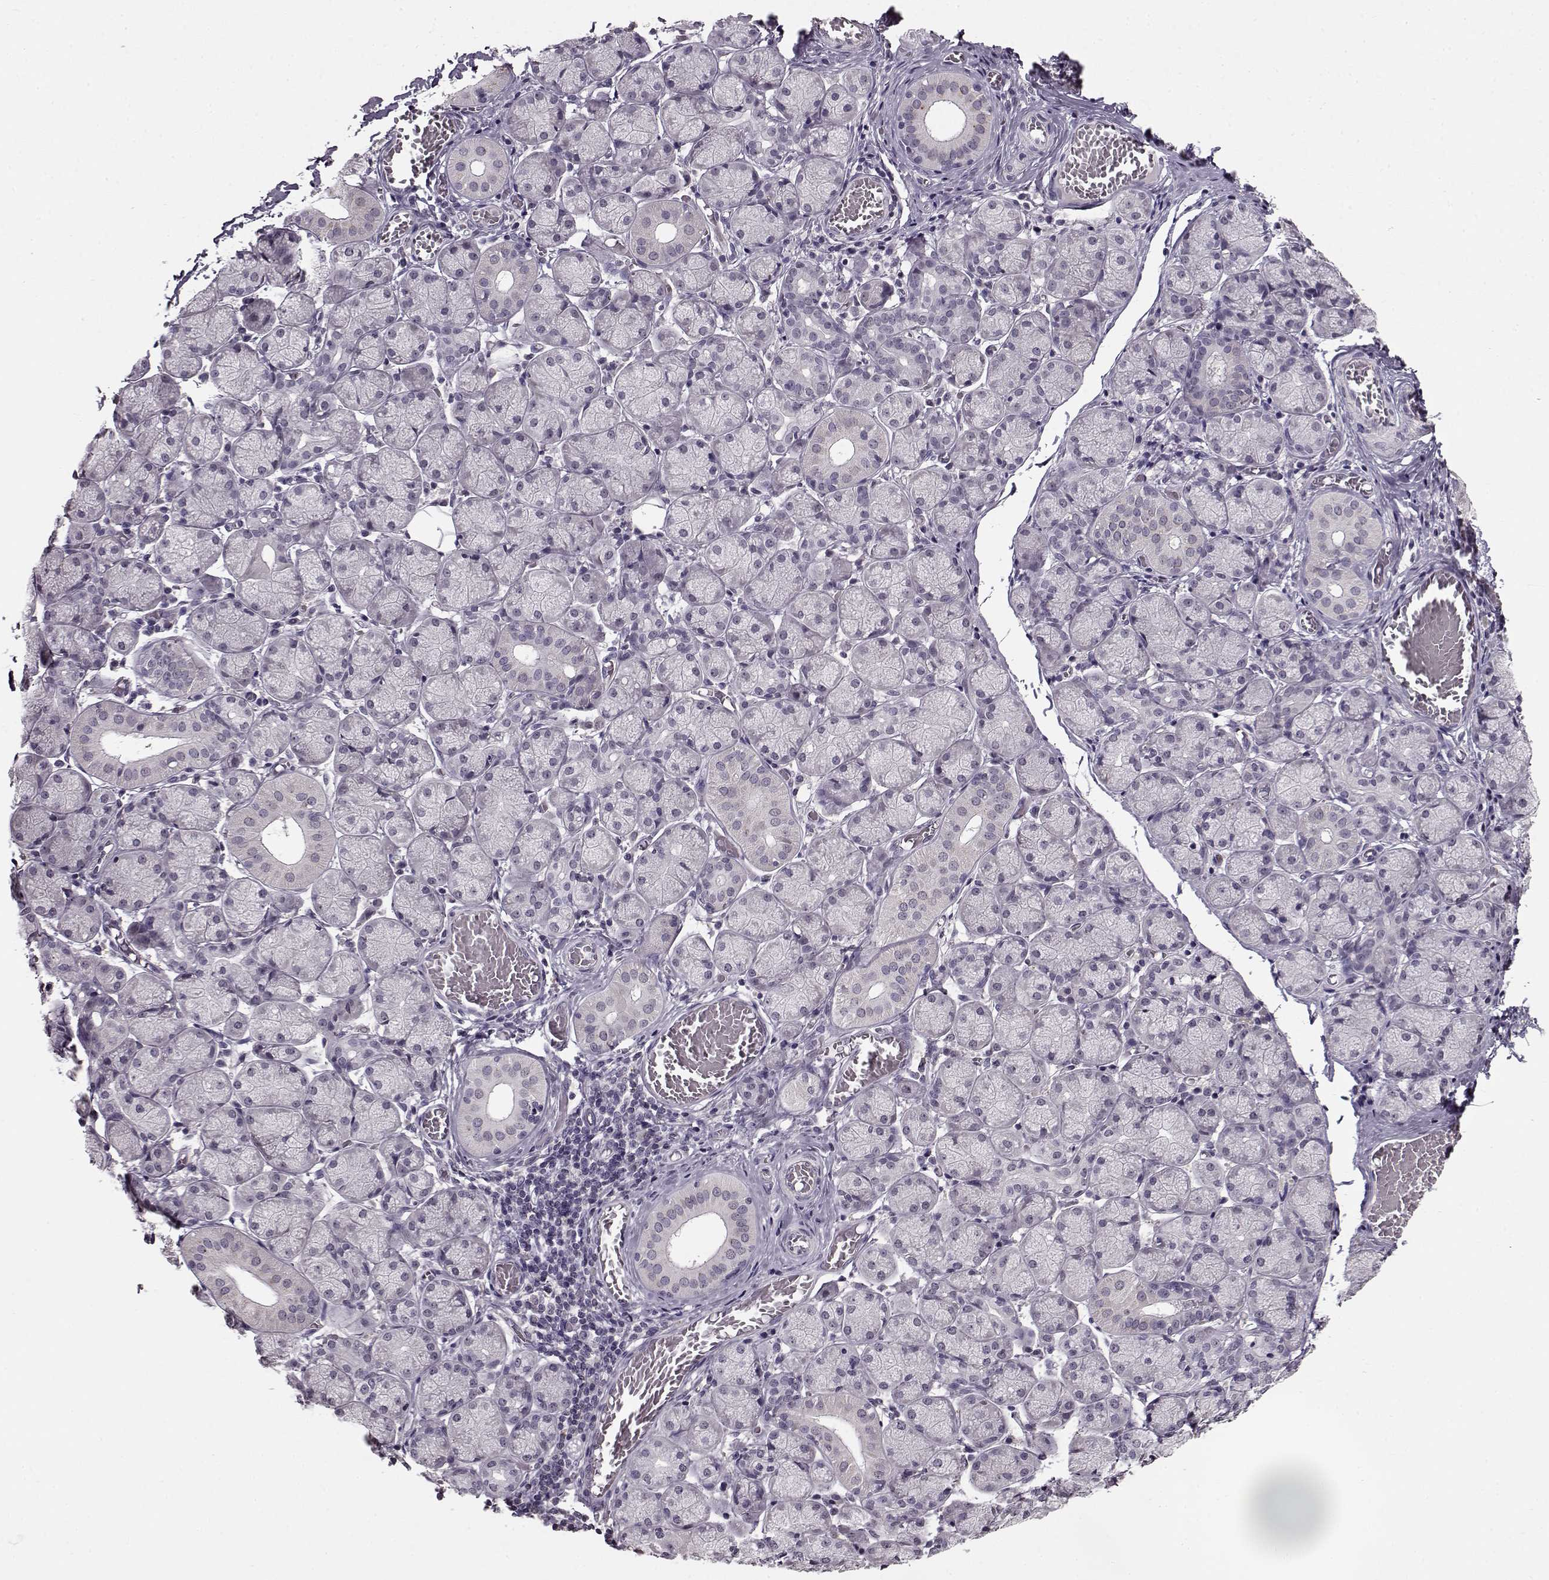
{"staining": {"intensity": "negative", "quantity": "none", "location": "none"}, "tissue": "salivary gland", "cell_type": "Glandular cells", "image_type": "normal", "snomed": [{"axis": "morphology", "description": "Normal tissue, NOS"}, {"axis": "topography", "description": "Salivary gland"}, {"axis": "topography", "description": "Peripheral nerve tissue"}], "caption": "Salivary gland stained for a protein using immunohistochemistry (IHC) demonstrates no staining glandular cells.", "gene": "RP1L1", "patient": {"sex": "female", "age": 24}}